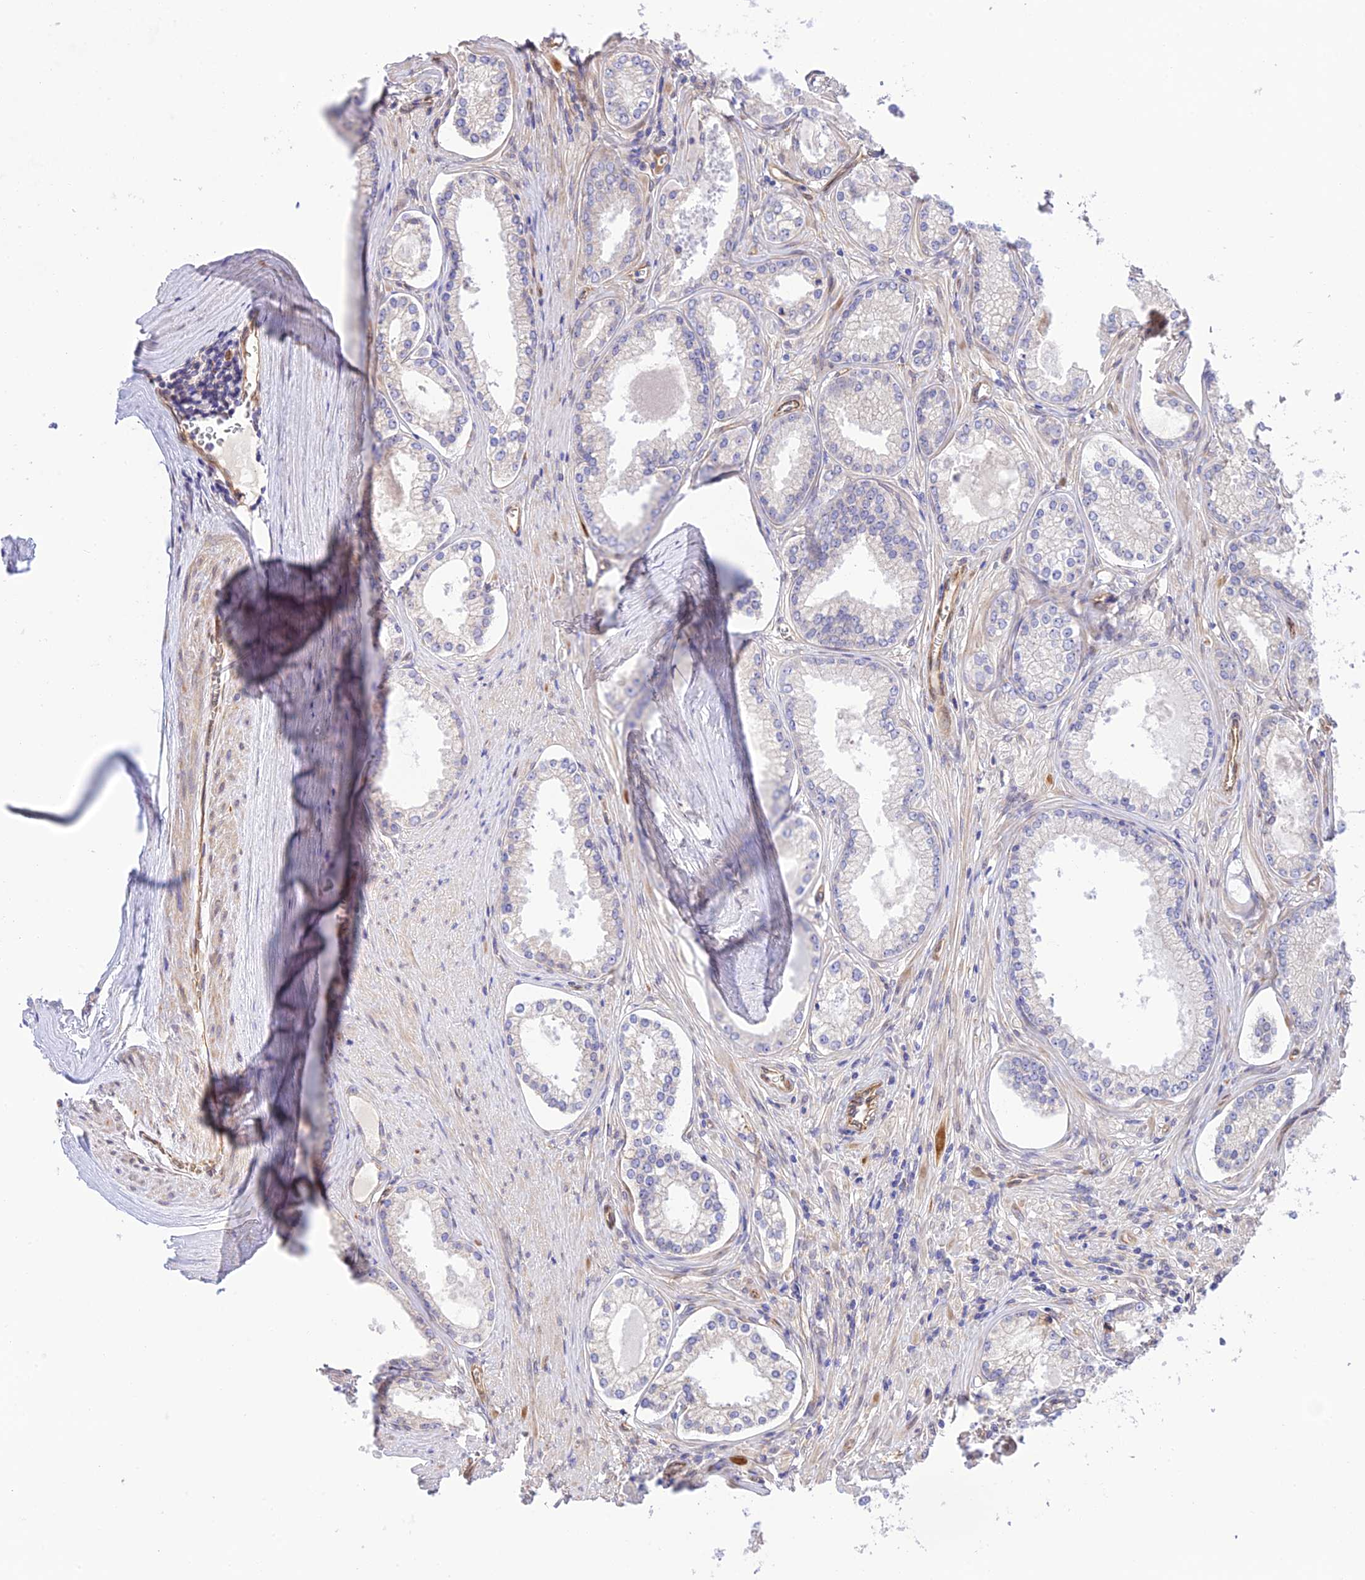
{"staining": {"intensity": "negative", "quantity": "none", "location": "none"}, "tissue": "prostate cancer", "cell_type": "Tumor cells", "image_type": "cancer", "snomed": [{"axis": "morphology", "description": "Adenocarcinoma, High grade"}, {"axis": "topography", "description": "Prostate"}], "caption": "This image is of prostate cancer stained with immunohistochemistry to label a protein in brown with the nuclei are counter-stained blue. There is no expression in tumor cells.", "gene": "EXOC3L4", "patient": {"sex": "male", "age": 68}}